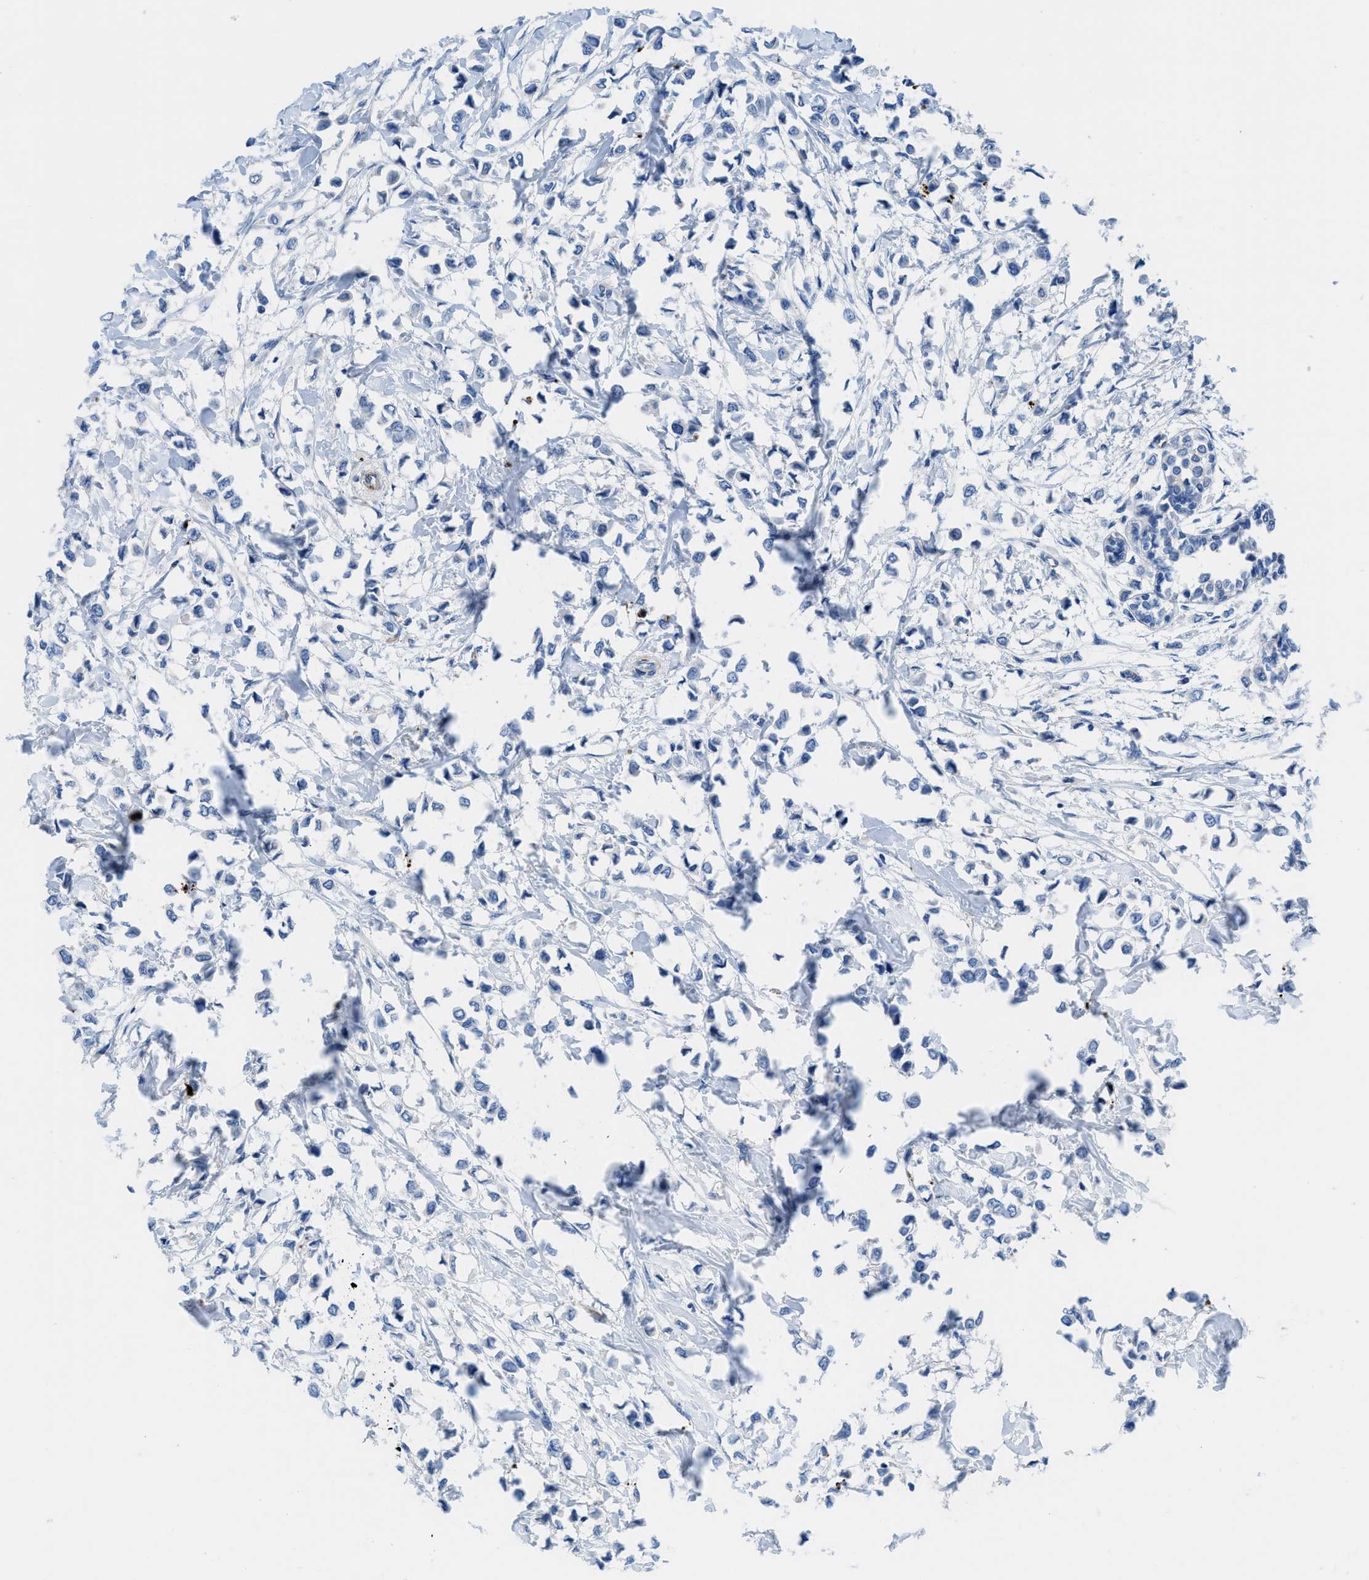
{"staining": {"intensity": "negative", "quantity": "none", "location": "none"}, "tissue": "breast cancer", "cell_type": "Tumor cells", "image_type": "cancer", "snomed": [{"axis": "morphology", "description": "Lobular carcinoma"}, {"axis": "topography", "description": "Breast"}], "caption": "Histopathology image shows no significant protein staining in tumor cells of breast lobular carcinoma.", "gene": "XCR1", "patient": {"sex": "female", "age": 51}}